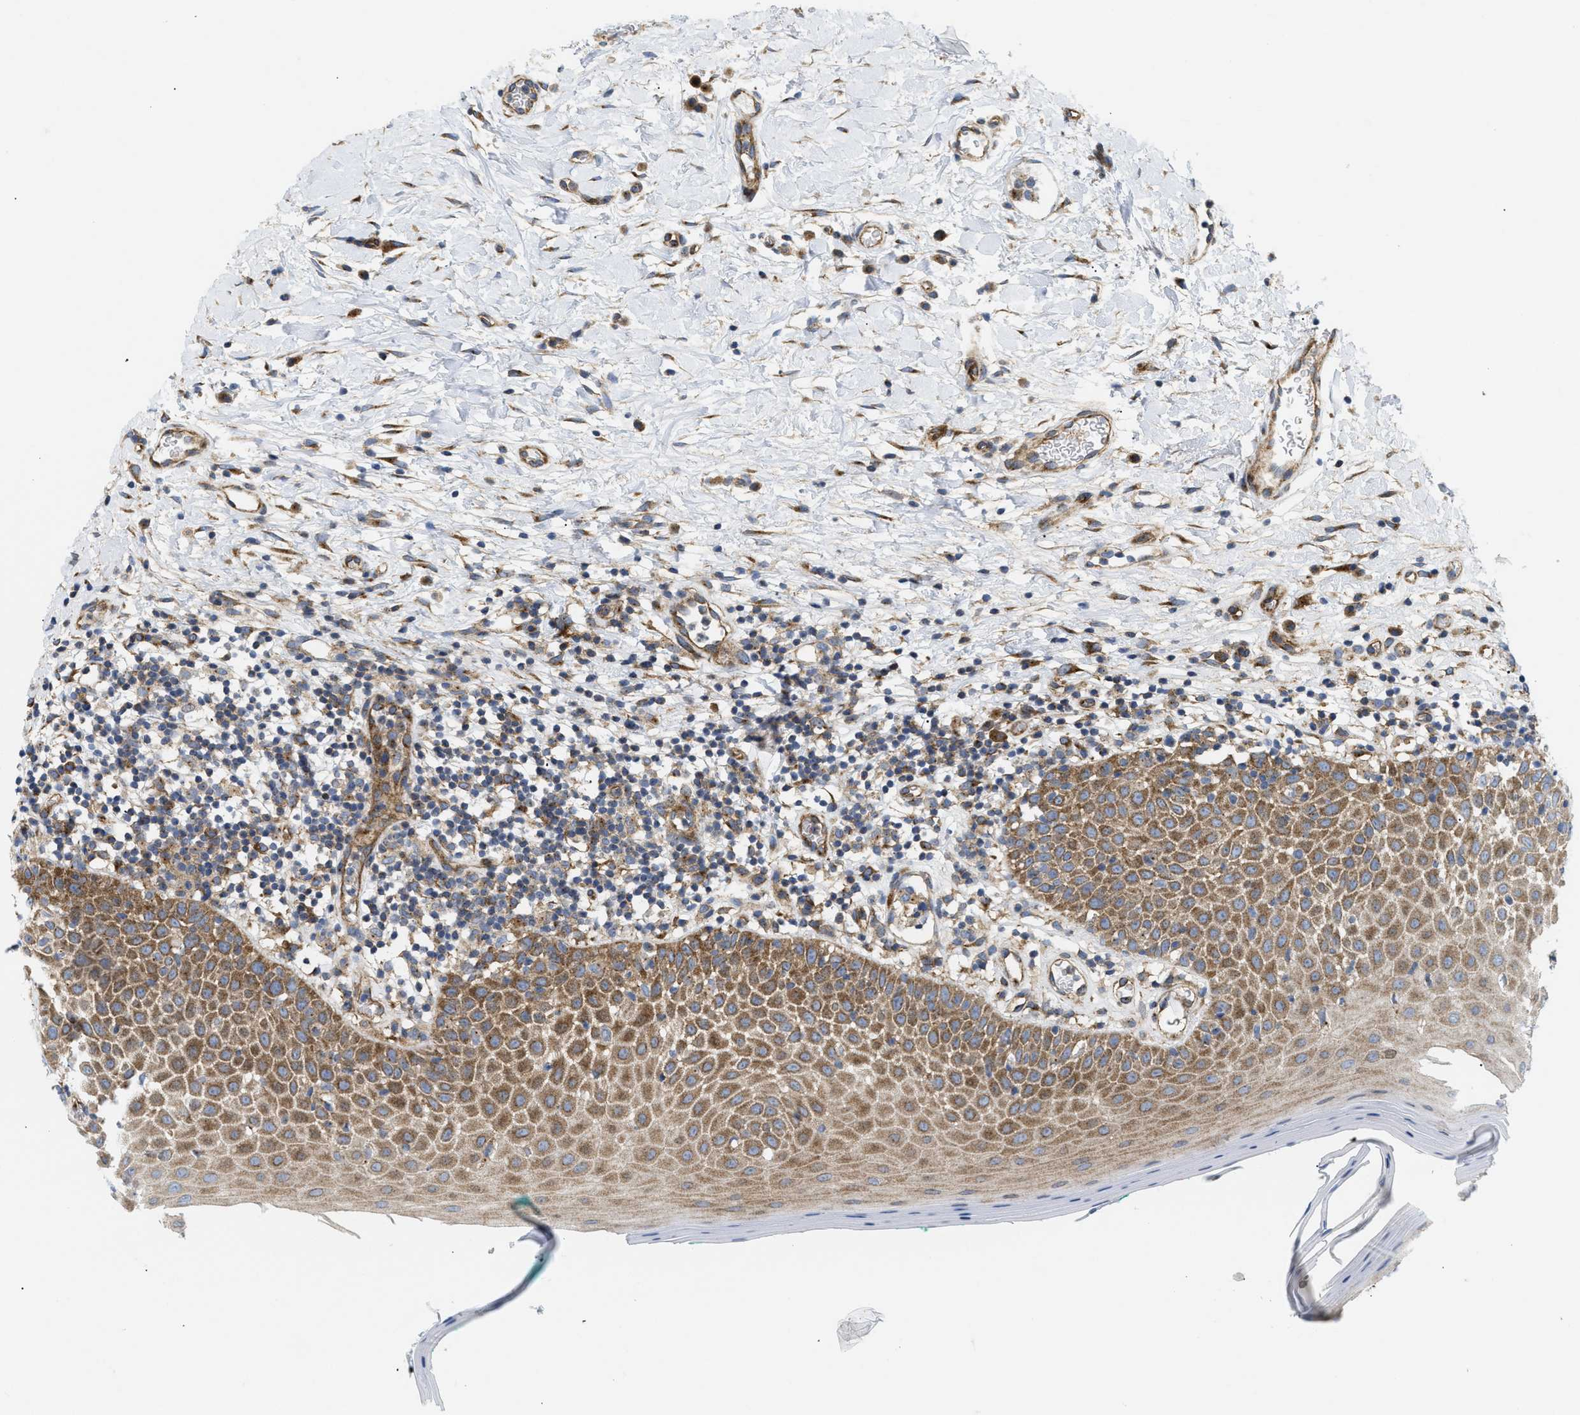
{"staining": {"intensity": "moderate", "quantity": ">75%", "location": "cytoplasmic/membranous"}, "tissue": "oral mucosa", "cell_type": "Squamous epithelial cells", "image_type": "normal", "snomed": [{"axis": "morphology", "description": "Normal tissue, NOS"}, {"axis": "topography", "description": "Skeletal muscle"}, {"axis": "topography", "description": "Oral tissue"}], "caption": "An image showing moderate cytoplasmic/membranous positivity in about >75% of squamous epithelial cells in unremarkable oral mucosa, as visualized by brown immunohistochemical staining.", "gene": "DCTN4", "patient": {"sex": "male", "age": 58}}